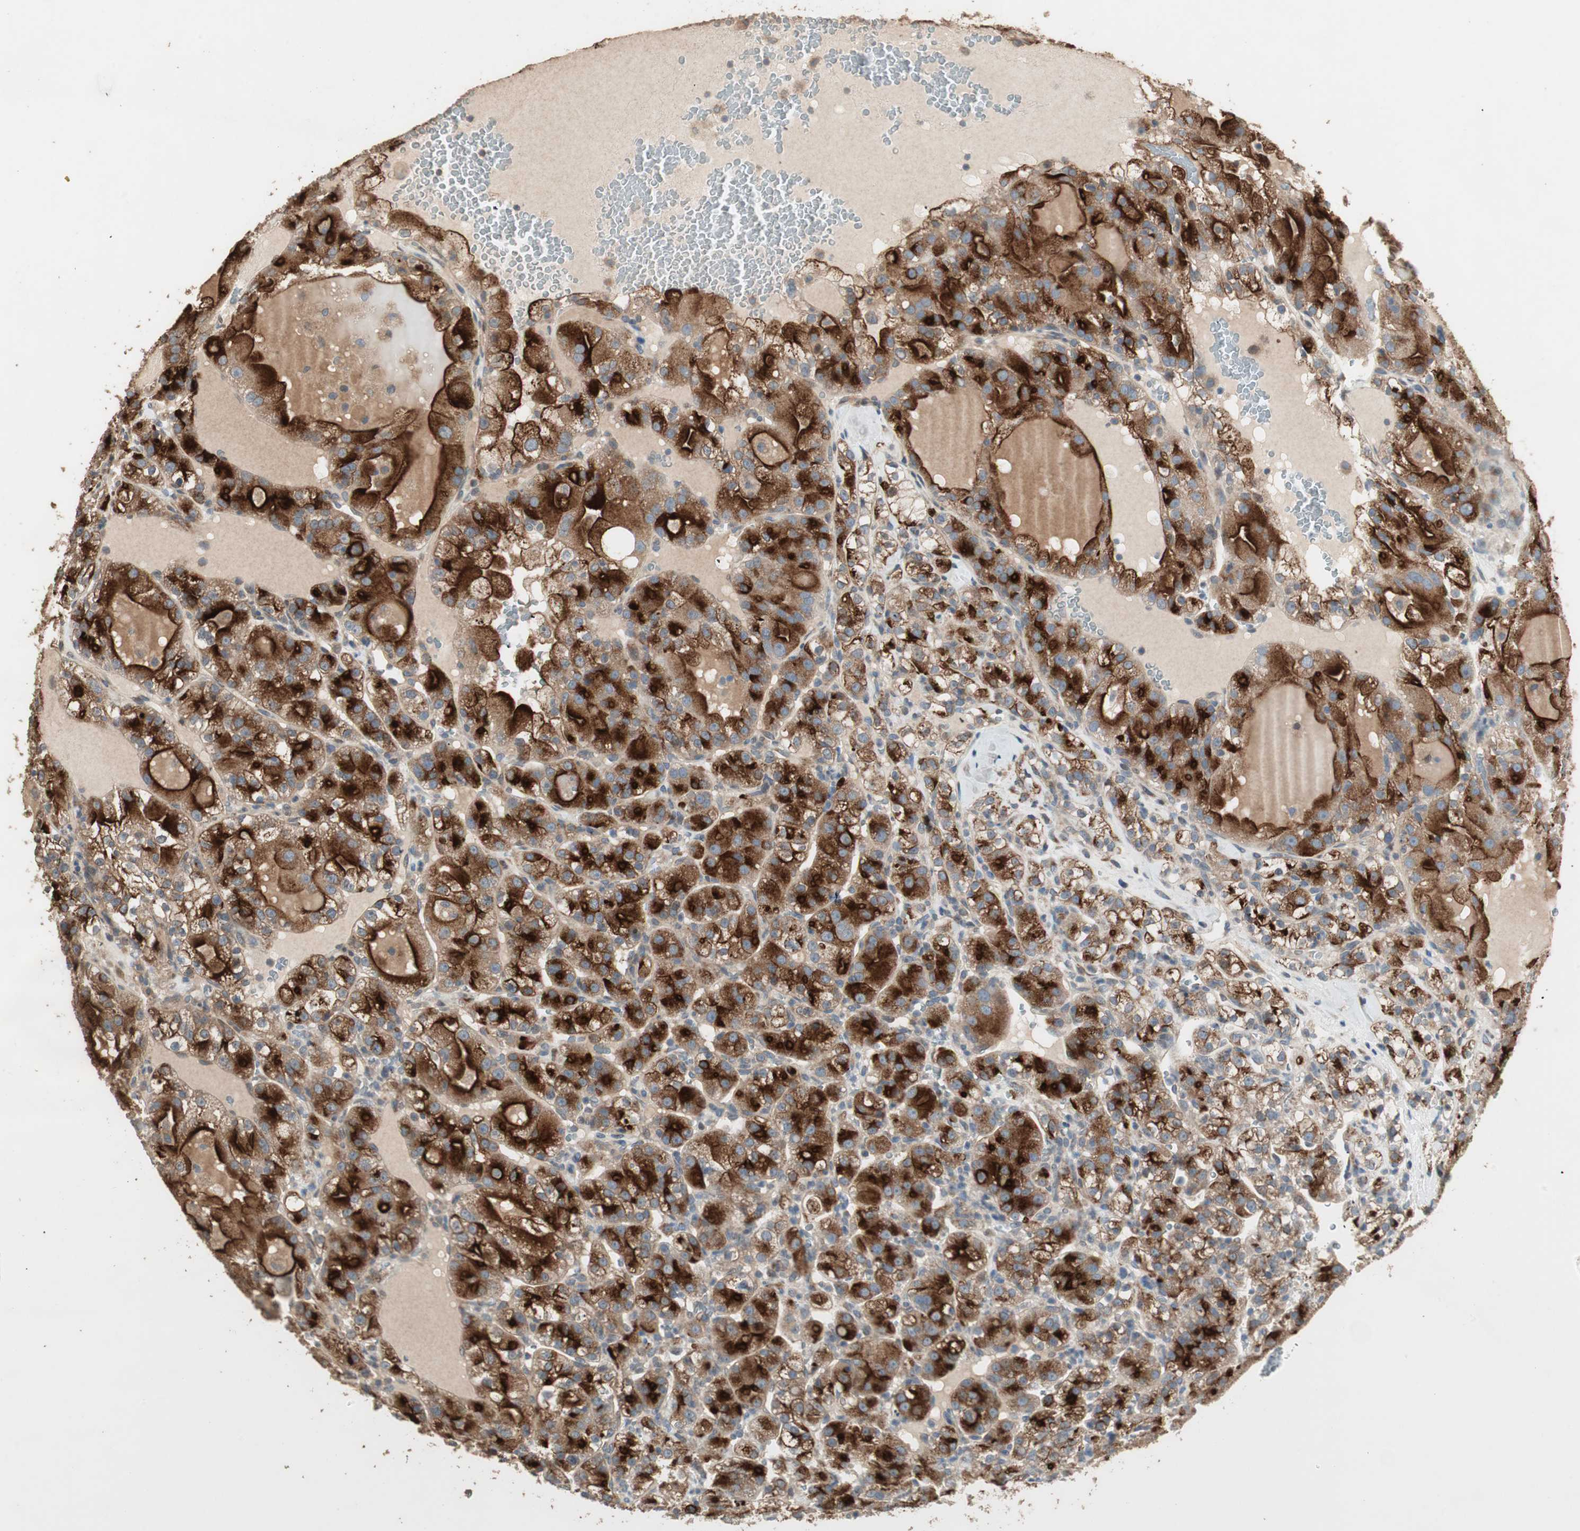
{"staining": {"intensity": "strong", "quantity": ">75%", "location": "cytoplasmic/membranous"}, "tissue": "renal cancer", "cell_type": "Tumor cells", "image_type": "cancer", "snomed": [{"axis": "morphology", "description": "Normal tissue, NOS"}, {"axis": "morphology", "description": "Adenocarcinoma, NOS"}, {"axis": "topography", "description": "Kidney"}], "caption": "The micrograph exhibits a brown stain indicating the presence of a protein in the cytoplasmic/membranous of tumor cells in renal adenocarcinoma.", "gene": "RARRES1", "patient": {"sex": "male", "age": 61}}